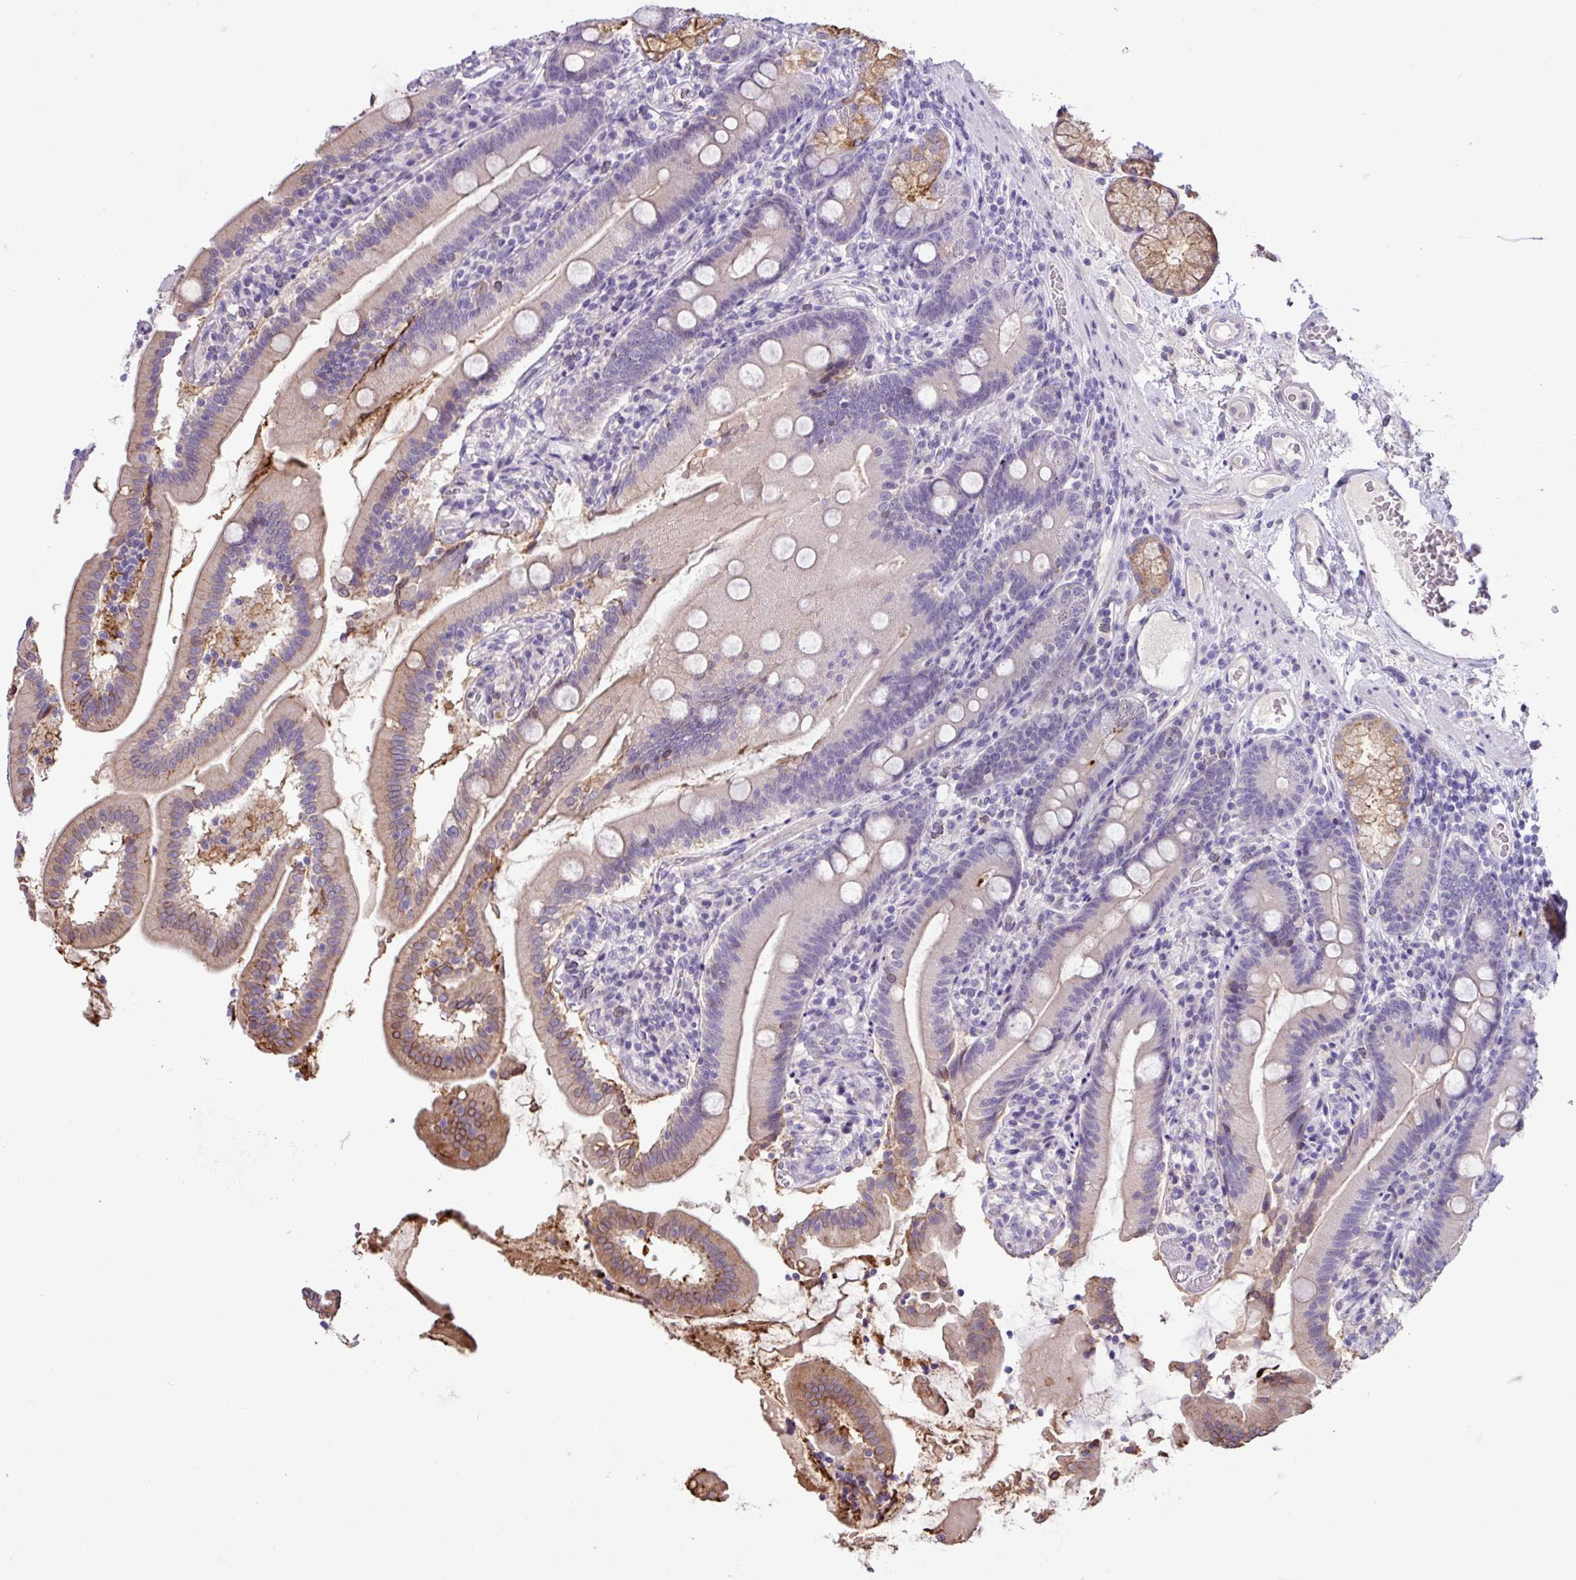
{"staining": {"intensity": "moderate", "quantity": "<25%", "location": "cytoplasmic/membranous"}, "tissue": "duodenum", "cell_type": "Glandular cells", "image_type": "normal", "snomed": [{"axis": "morphology", "description": "Normal tissue, NOS"}, {"axis": "topography", "description": "Duodenum"}], "caption": "Immunohistochemical staining of normal human duodenum demonstrates <25% levels of moderate cytoplasmic/membranous protein expression in approximately <25% of glandular cells. (Stains: DAB in brown, nuclei in blue, Microscopy: brightfield microscopy at high magnification).", "gene": "PNLDC1", "patient": {"sex": "female", "age": 67}}